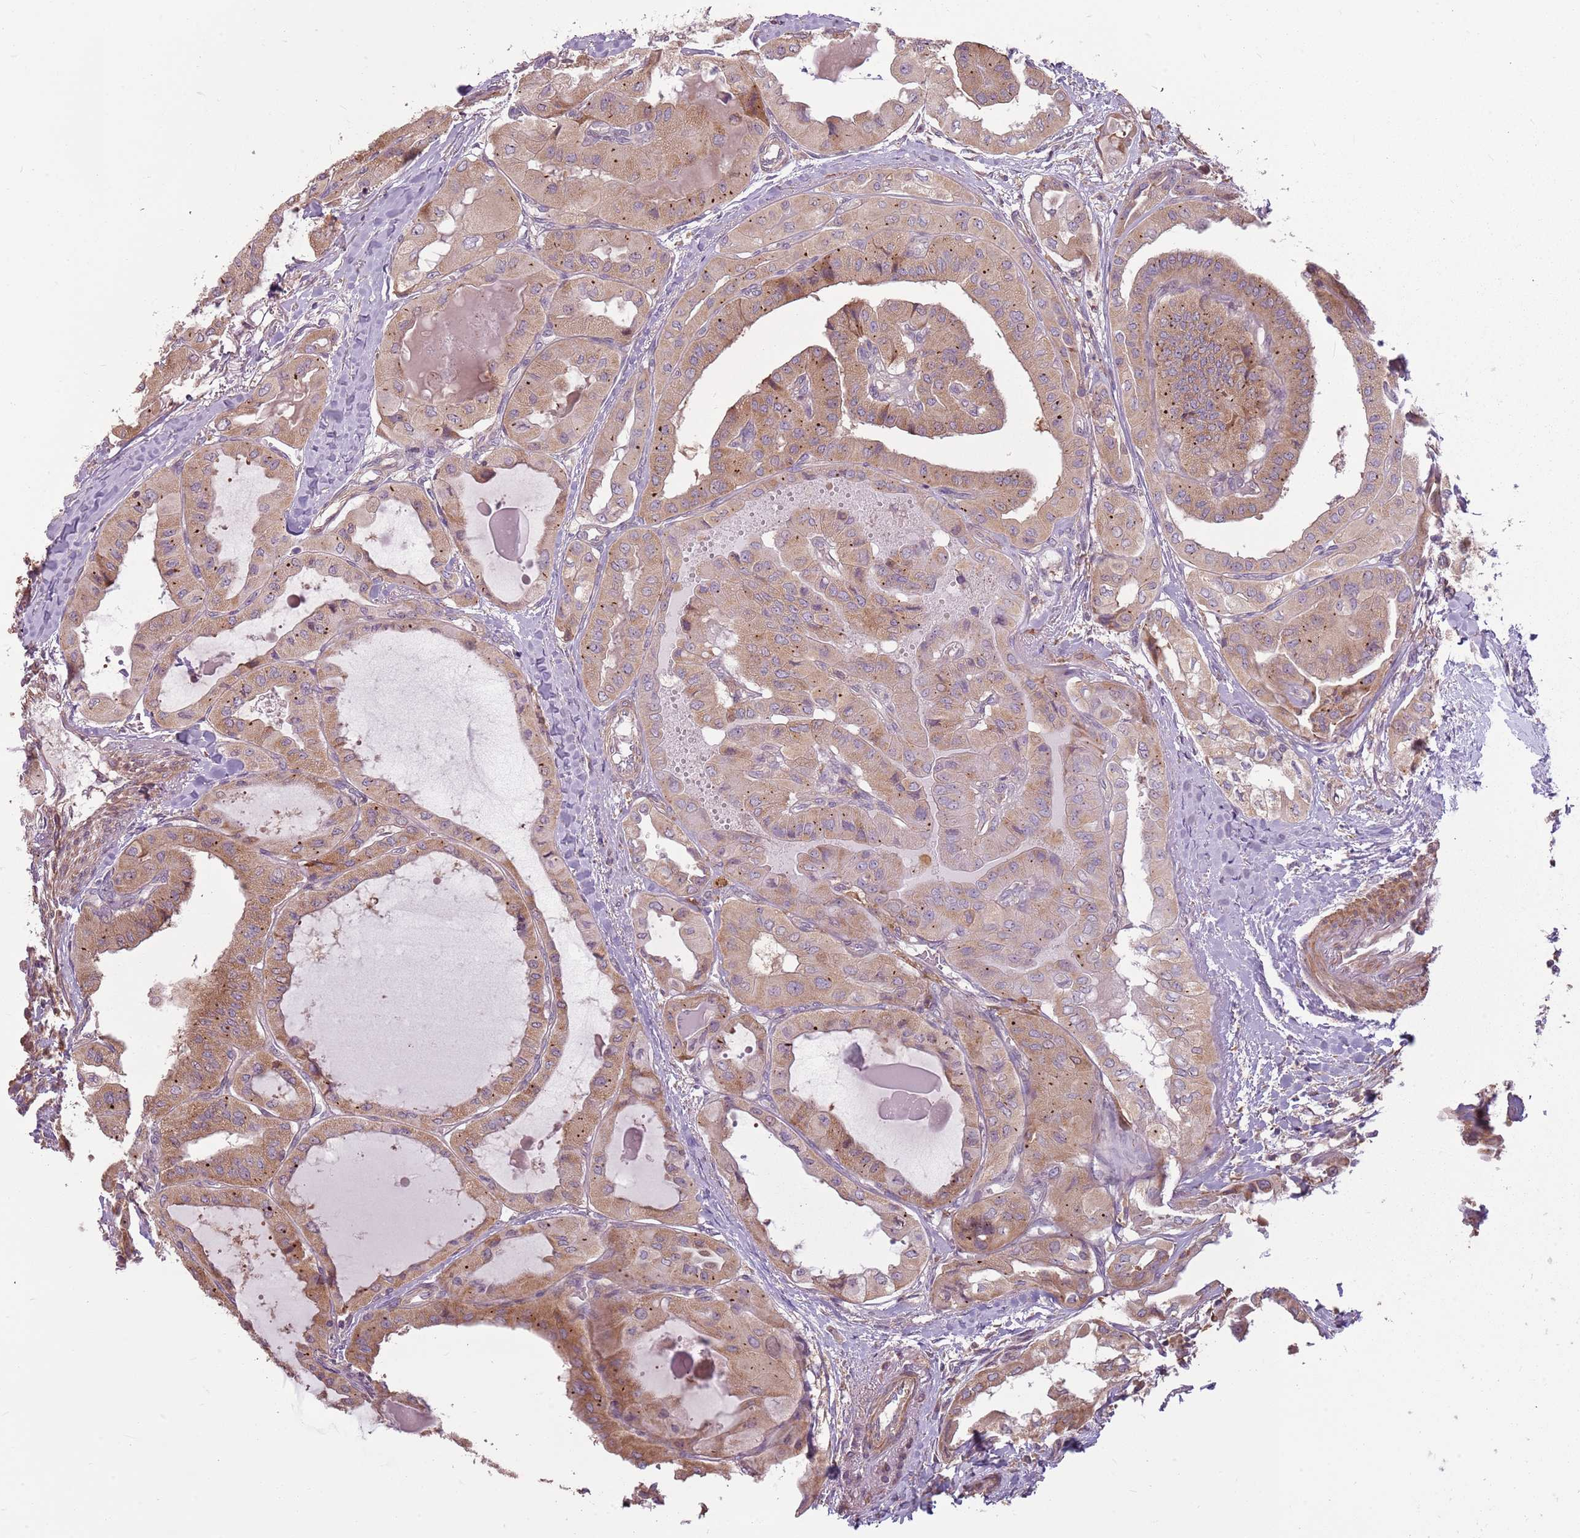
{"staining": {"intensity": "moderate", "quantity": ">75%", "location": "cytoplasmic/membranous"}, "tissue": "thyroid cancer", "cell_type": "Tumor cells", "image_type": "cancer", "snomed": [{"axis": "morphology", "description": "Papillary adenocarcinoma, NOS"}, {"axis": "topography", "description": "Thyroid gland"}], "caption": "Thyroid cancer (papillary adenocarcinoma) stained with DAB (3,3'-diaminobenzidine) immunohistochemistry shows medium levels of moderate cytoplasmic/membranous staining in approximately >75% of tumor cells.", "gene": "RPL21", "patient": {"sex": "female", "age": 59}}